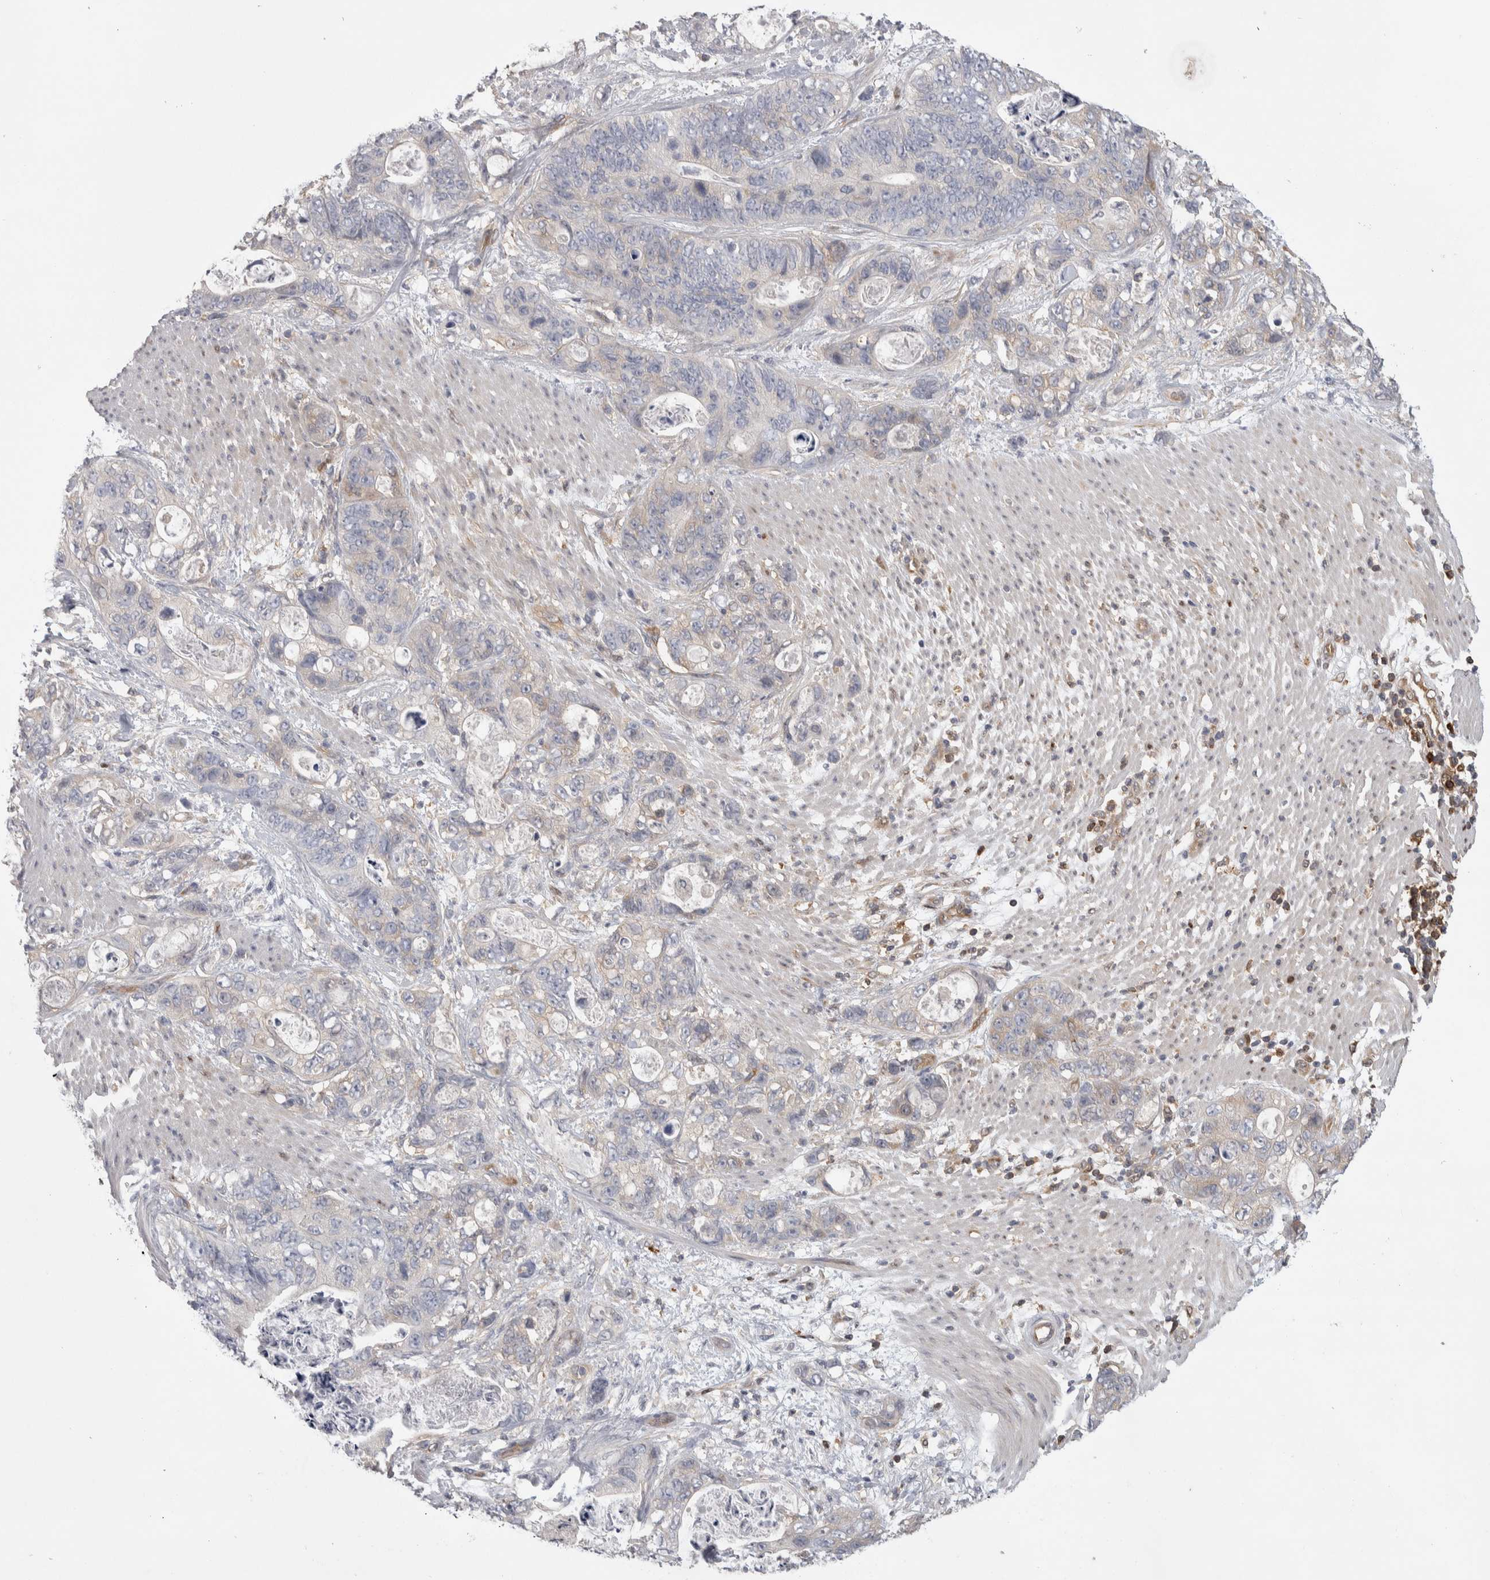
{"staining": {"intensity": "negative", "quantity": "none", "location": "none"}, "tissue": "stomach cancer", "cell_type": "Tumor cells", "image_type": "cancer", "snomed": [{"axis": "morphology", "description": "Normal tissue, NOS"}, {"axis": "morphology", "description": "Adenocarcinoma, NOS"}, {"axis": "topography", "description": "Stomach"}], "caption": "Stomach adenocarcinoma stained for a protein using IHC exhibits no staining tumor cells.", "gene": "NFKB2", "patient": {"sex": "female", "age": 89}}